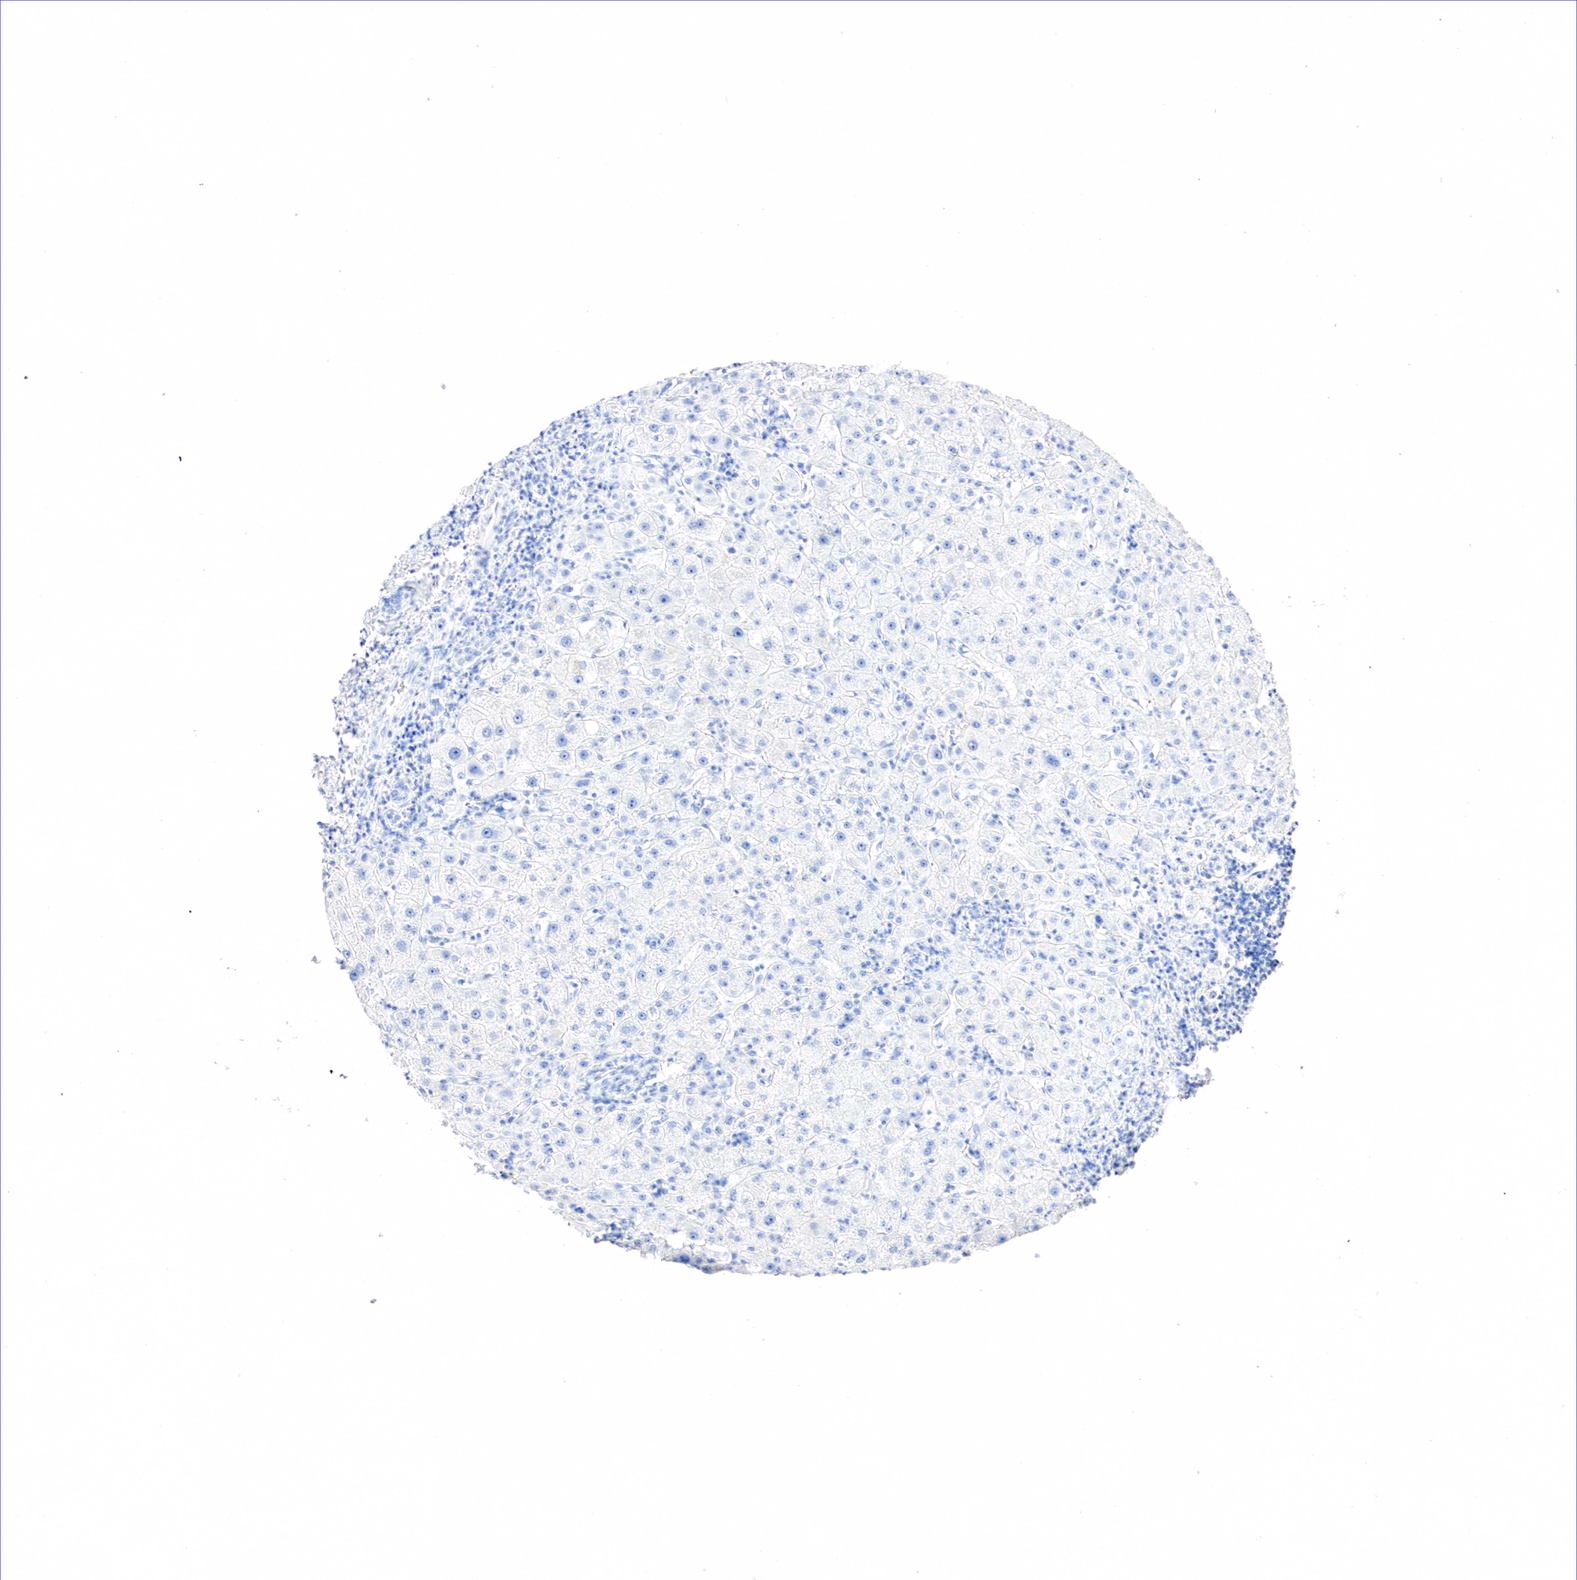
{"staining": {"intensity": "negative", "quantity": "none", "location": "none"}, "tissue": "liver cancer", "cell_type": "Tumor cells", "image_type": "cancer", "snomed": [{"axis": "morphology", "description": "Cholangiocarcinoma"}, {"axis": "topography", "description": "Liver"}], "caption": "Liver cancer was stained to show a protein in brown. There is no significant positivity in tumor cells.", "gene": "SST", "patient": {"sex": "female", "age": 79}}